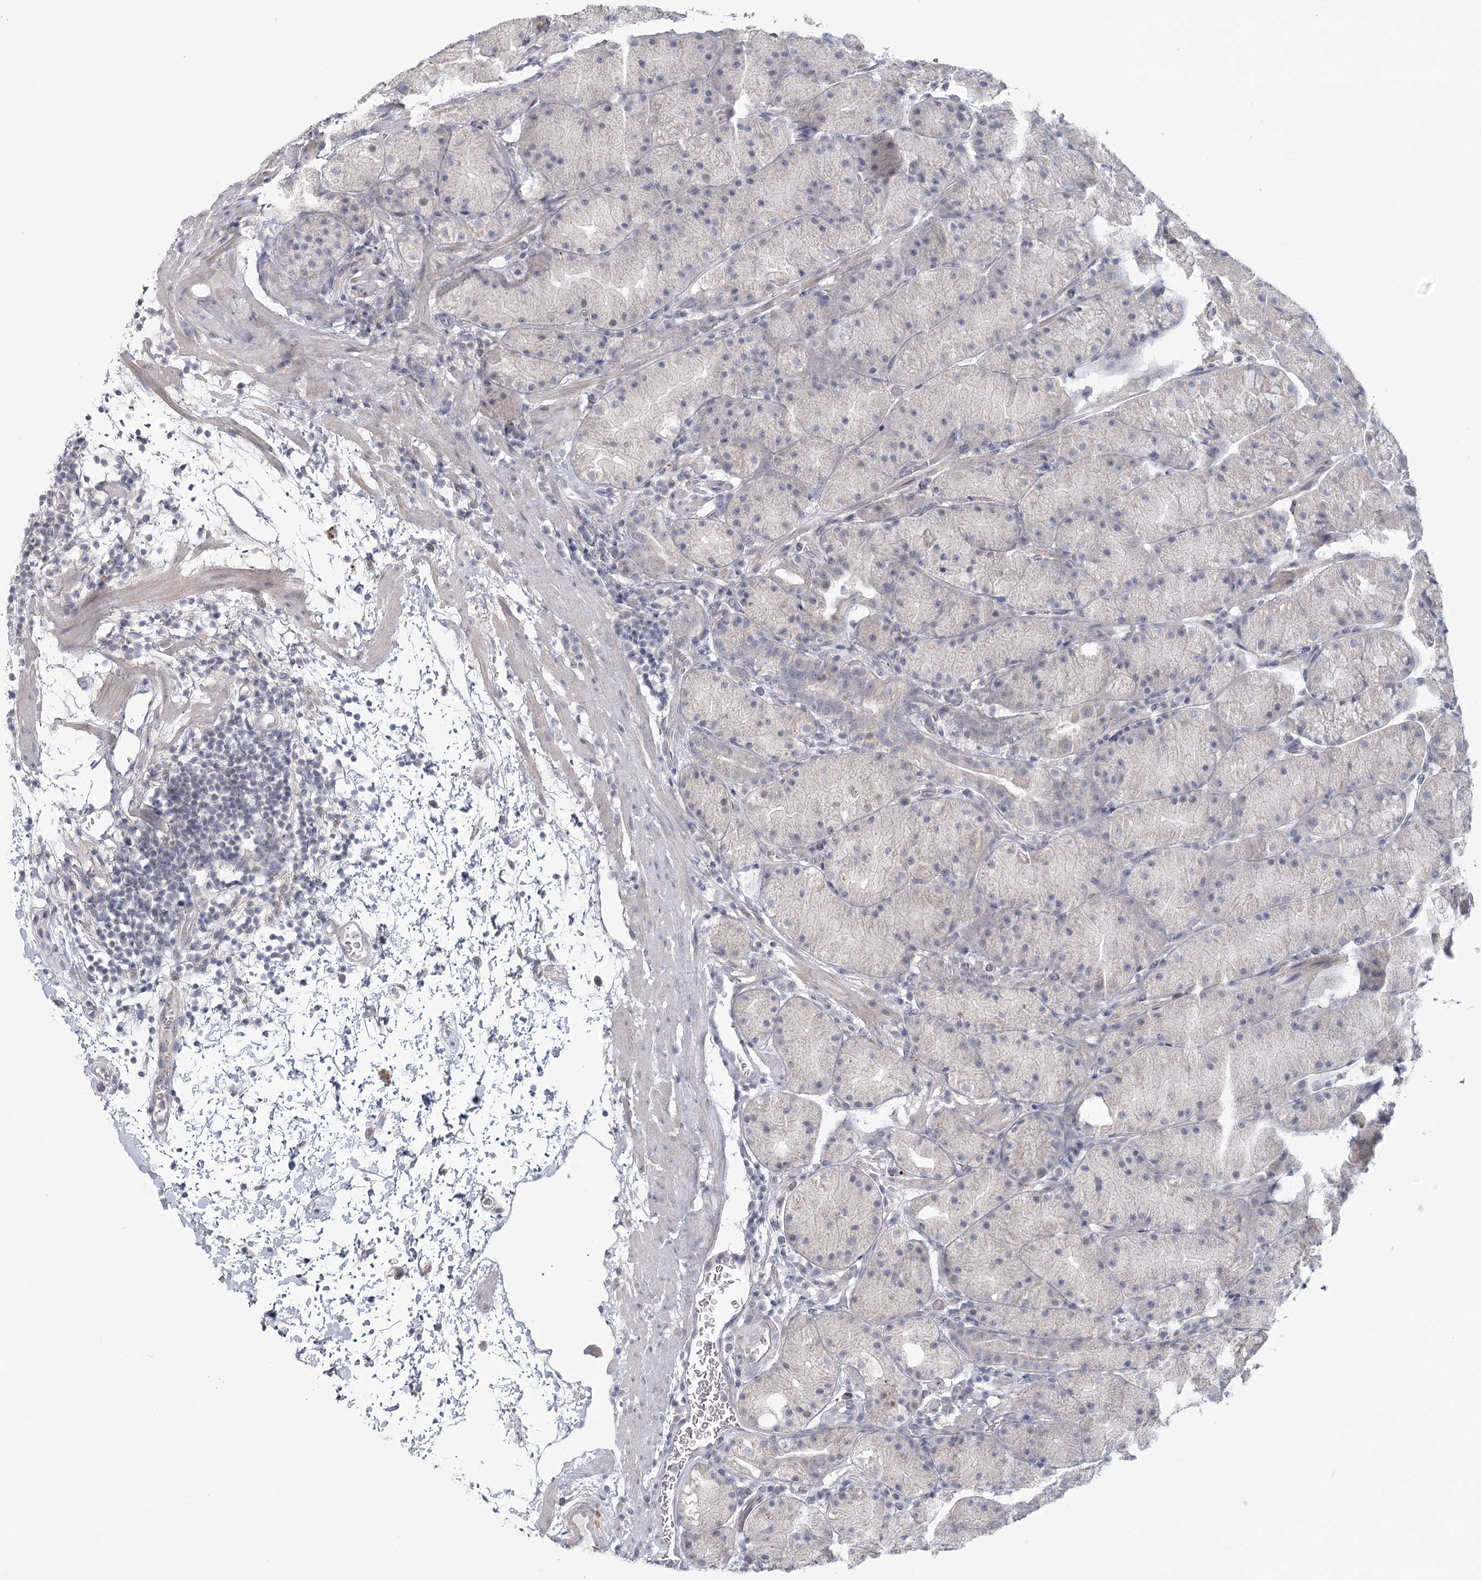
{"staining": {"intensity": "weak", "quantity": "<25%", "location": "cytoplasmic/membranous"}, "tissue": "stomach", "cell_type": "Glandular cells", "image_type": "normal", "snomed": [{"axis": "morphology", "description": "Normal tissue, NOS"}, {"axis": "topography", "description": "Stomach, upper"}, {"axis": "topography", "description": "Stomach"}], "caption": "Image shows no protein staining in glandular cells of unremarkable stomach.", "gene": "USP11", "patient": {"sex": "male", "age": 48}}